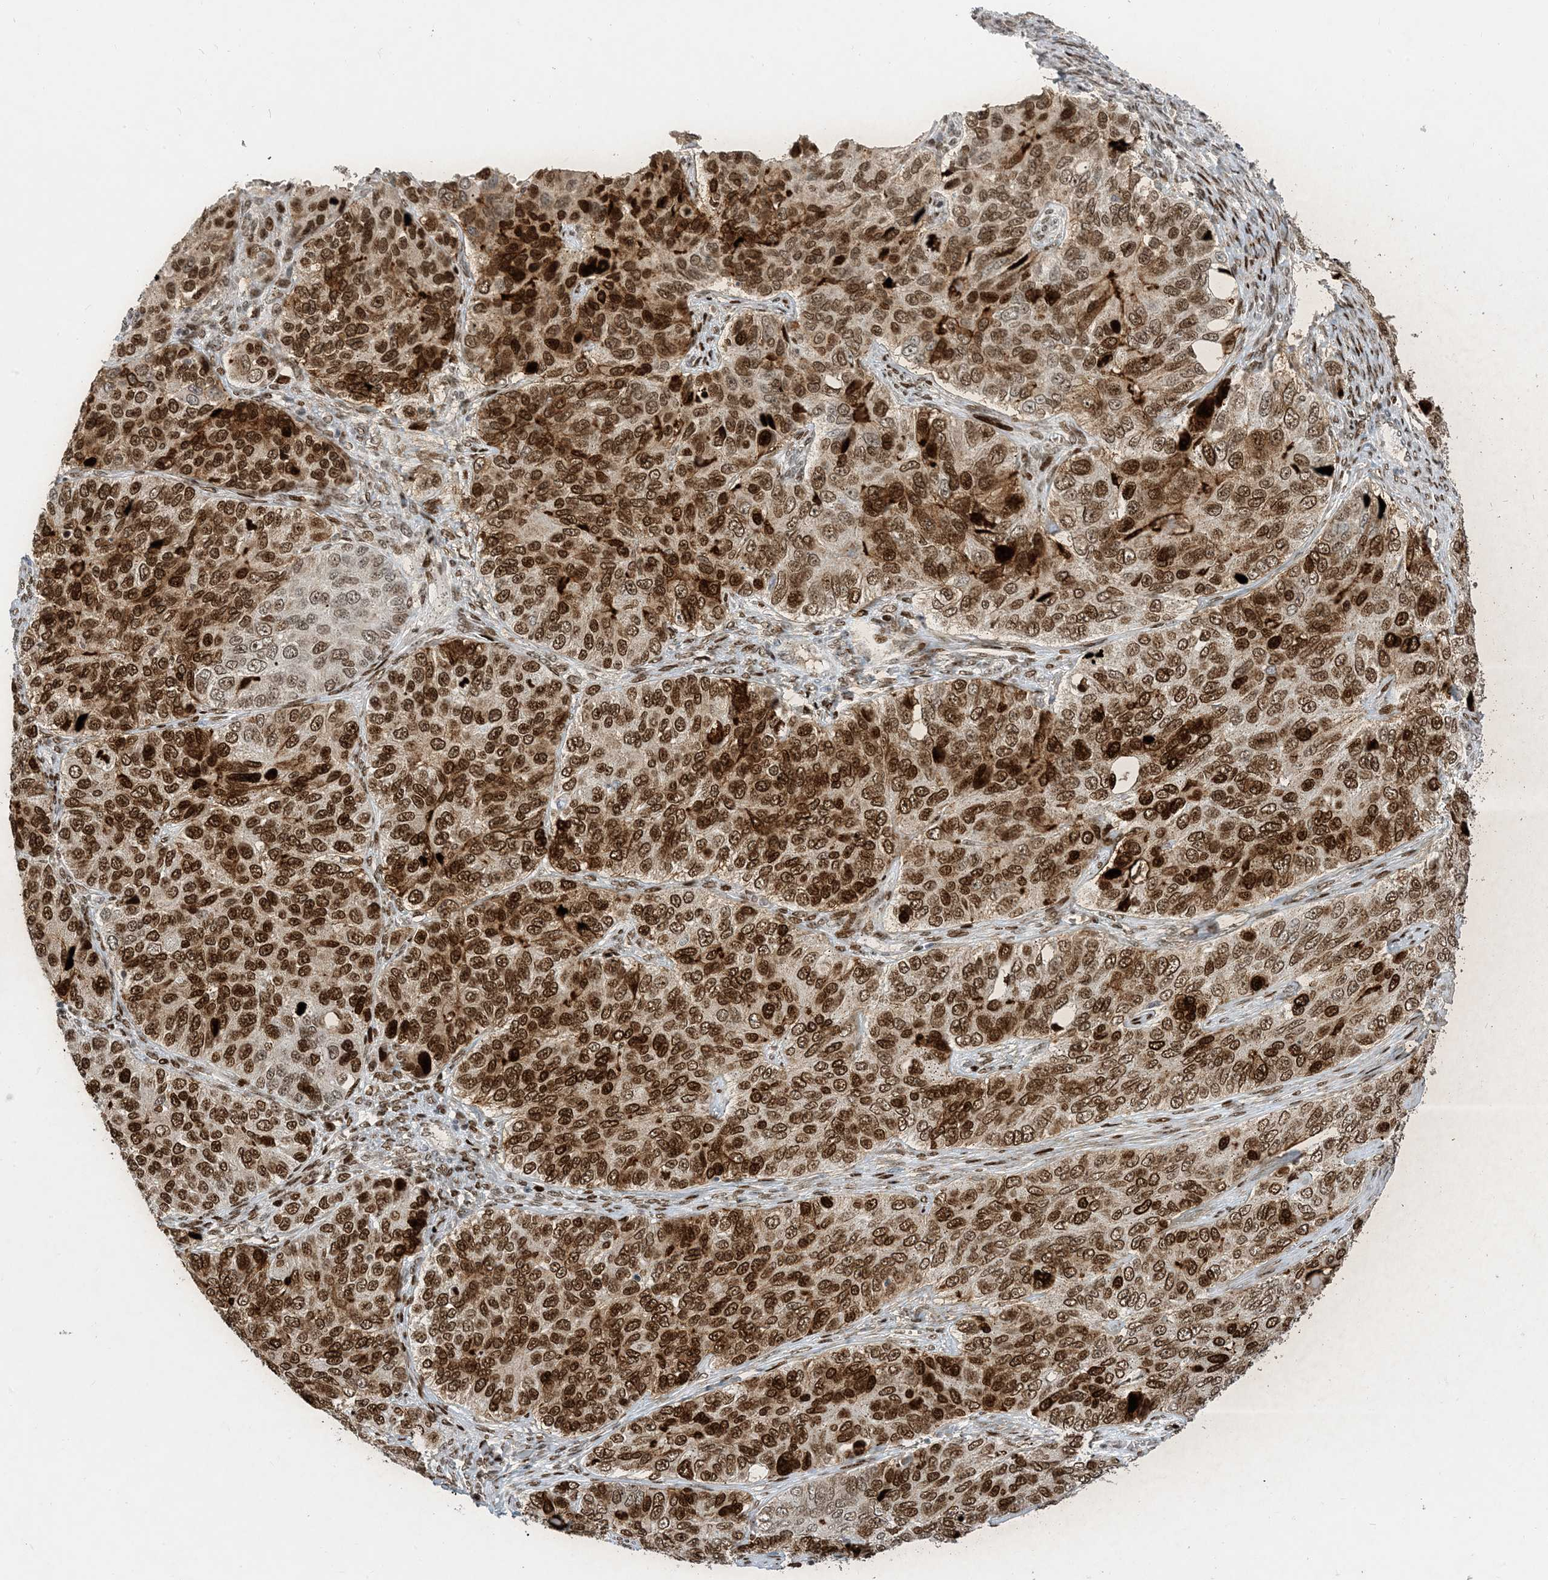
{"staining": {"intensity": "strong", "quantity": ">75%", "location": "cytoplasmic/membranous,nuclear"}, "tissue": "ovarian cancer", "cell_type": "Tumor cells", "image_type": "cancer", "snomed": [{"axis": "morphology", "description": "Carcinoma, endometroid"}, {"axis": "topography", "description": "Ovary"}], "caption": "This image exhibits IHC staining of human ovarian cancer, with high strong cytoplasmic/membranous and nuclear staining in approximately >75% of tumor cells.", "gene": "SLC25A53", "patient": {"sex": "female", "age": 51}}